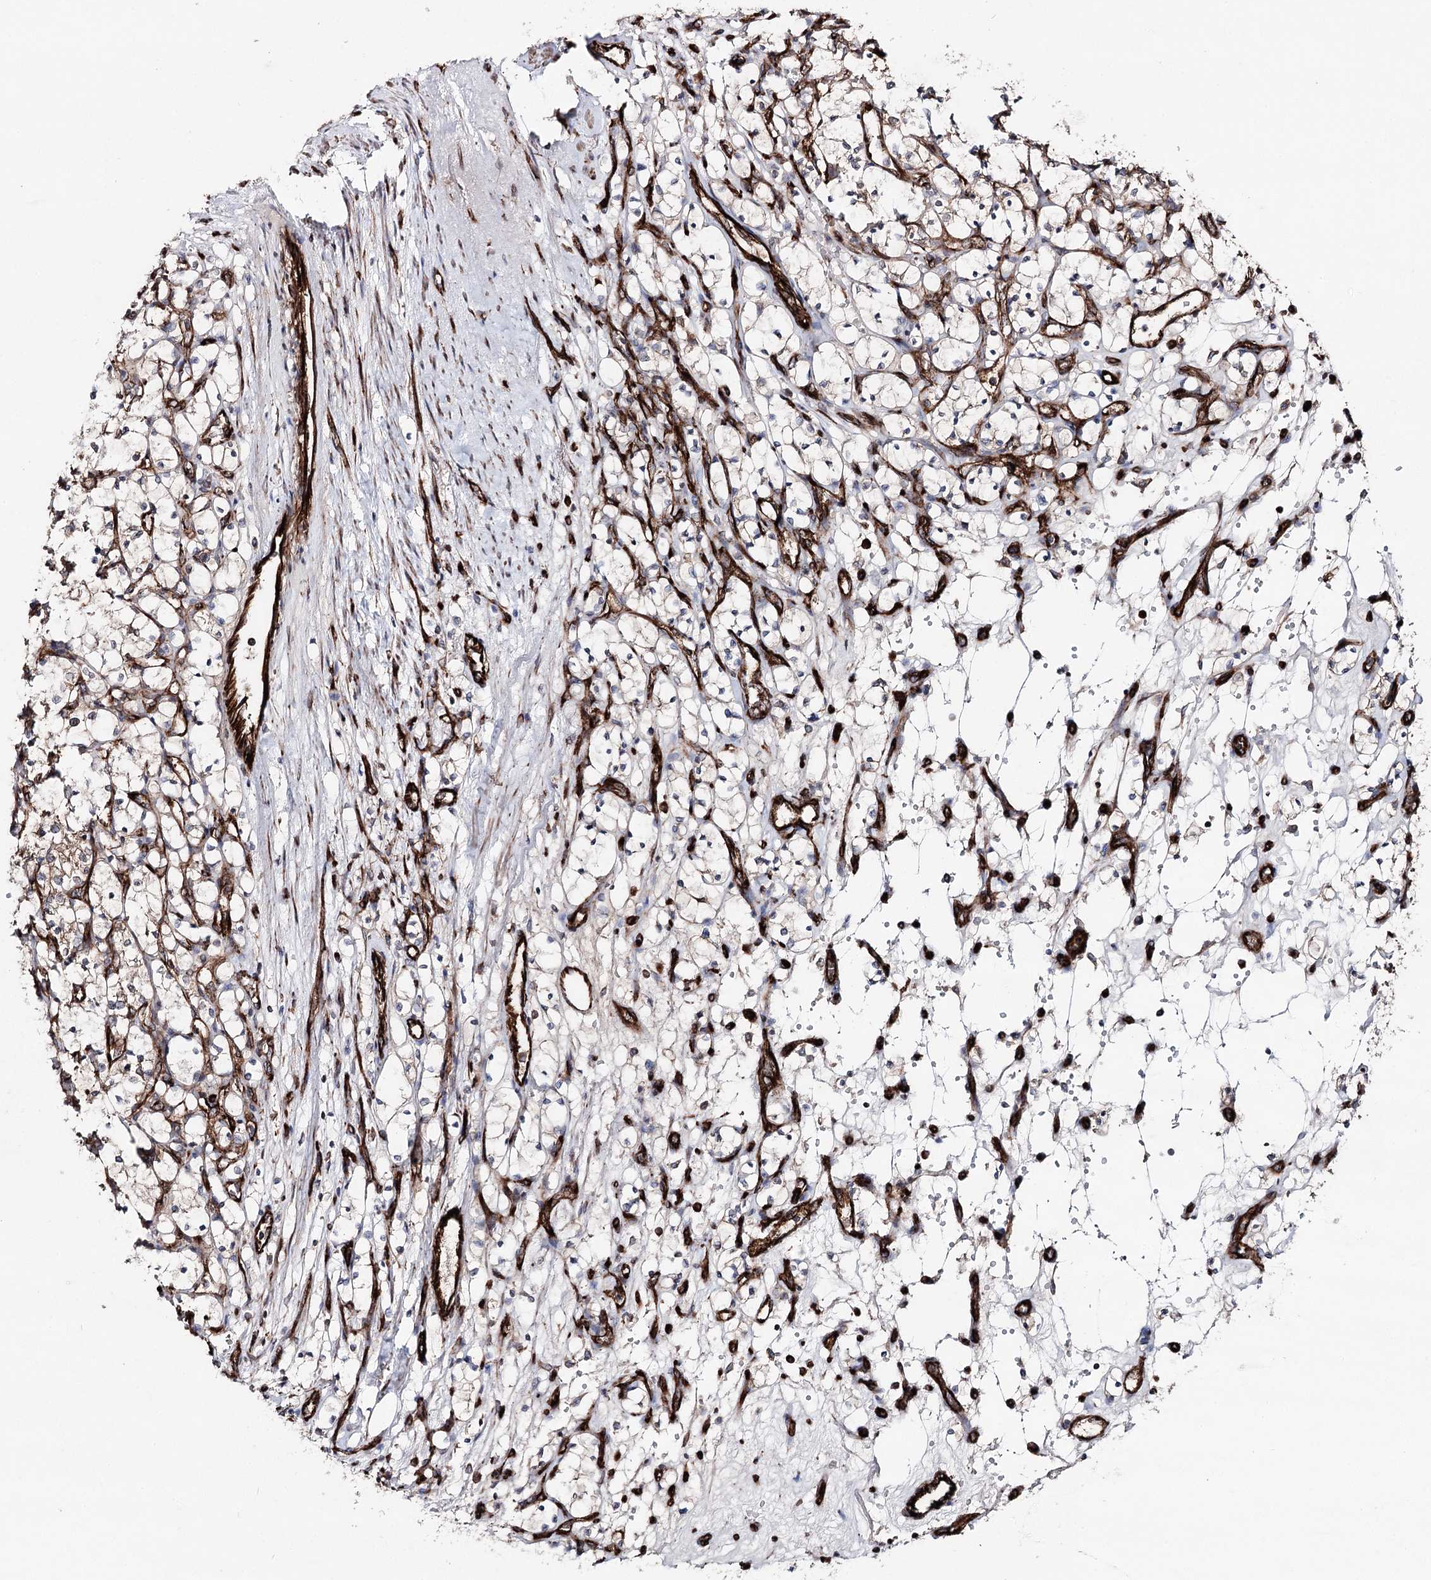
{"staining": {"intensity": "weak", "quantity": "<25%", "location": "cytoplasmic/membranous"}, "tissue": "renal cancer", "cell_type": "Tumor cells", "image_type": "cancer", "snomed": [{"axis": "morphology", "description": "Adenocarcinoma, NOS"}, {"axis": "topography", "description": "Kidney"}], "caption": "Human renal adenocarcinoma stained for a protein using immunohistochemistry shows no staining in tumor cells.", "gene": "MIB1", "patient": {"sex": "female", "age": 69}}